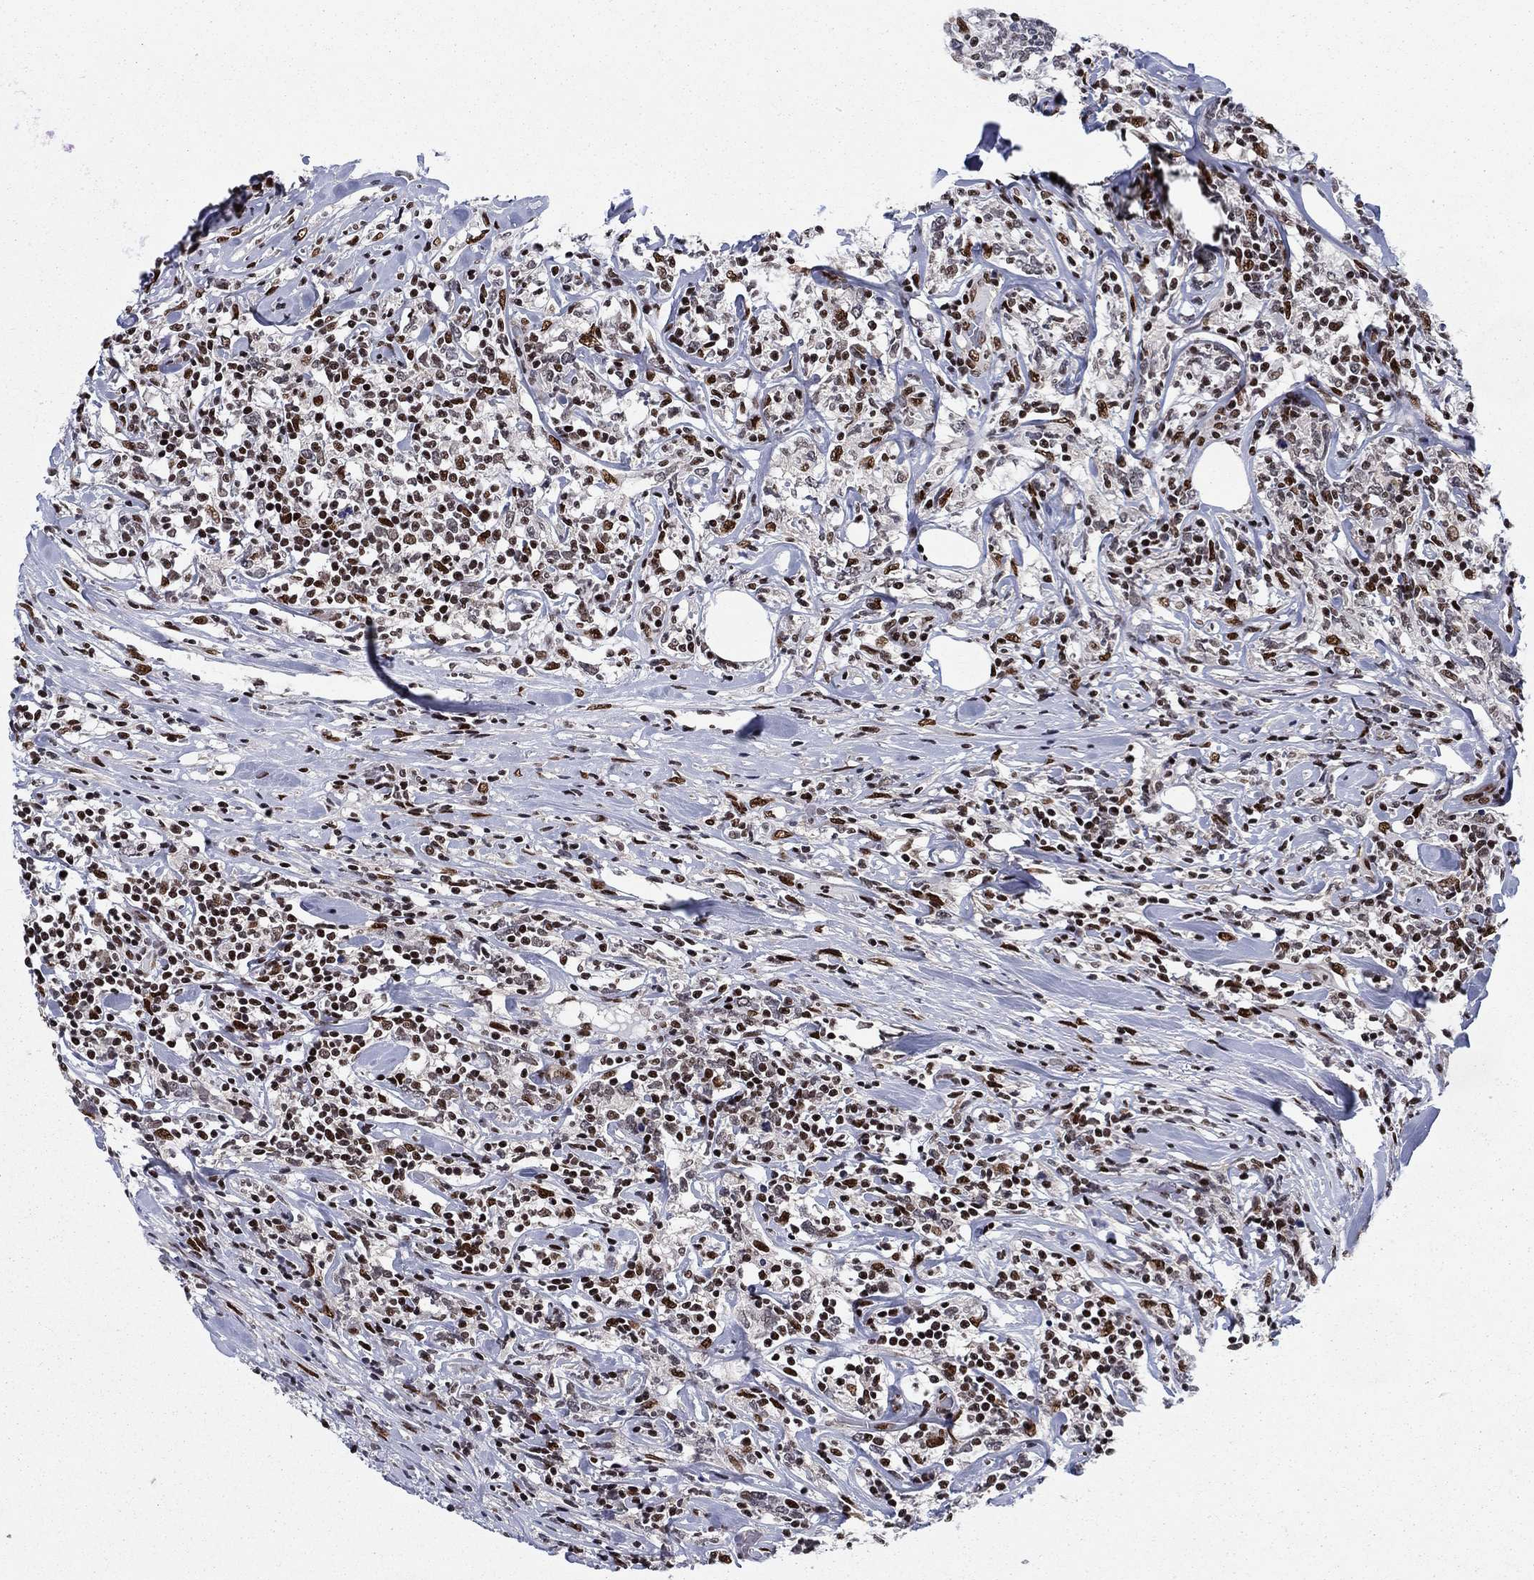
{"staining": {"intensity": "strong", "quantity": "25%-75%", "location": "nuclear"}, "tissue": "lymphoma", "cell_type": "Tumor cells", "image_type": "cancer", "snomed": [{"axis": "morphology", "description": "Malignant lymphoma, non-Hodgkin's type, High grade"}, {"axis": "topography", "description": "Lymph node"}], "caption": "Brown immunohistochemical staining in lymphoma shows strong nuclear expression in about 25%-75% of tumor cells.", "gene": "RPRD1B", "patient": {"sex": "female", "age": 84}}